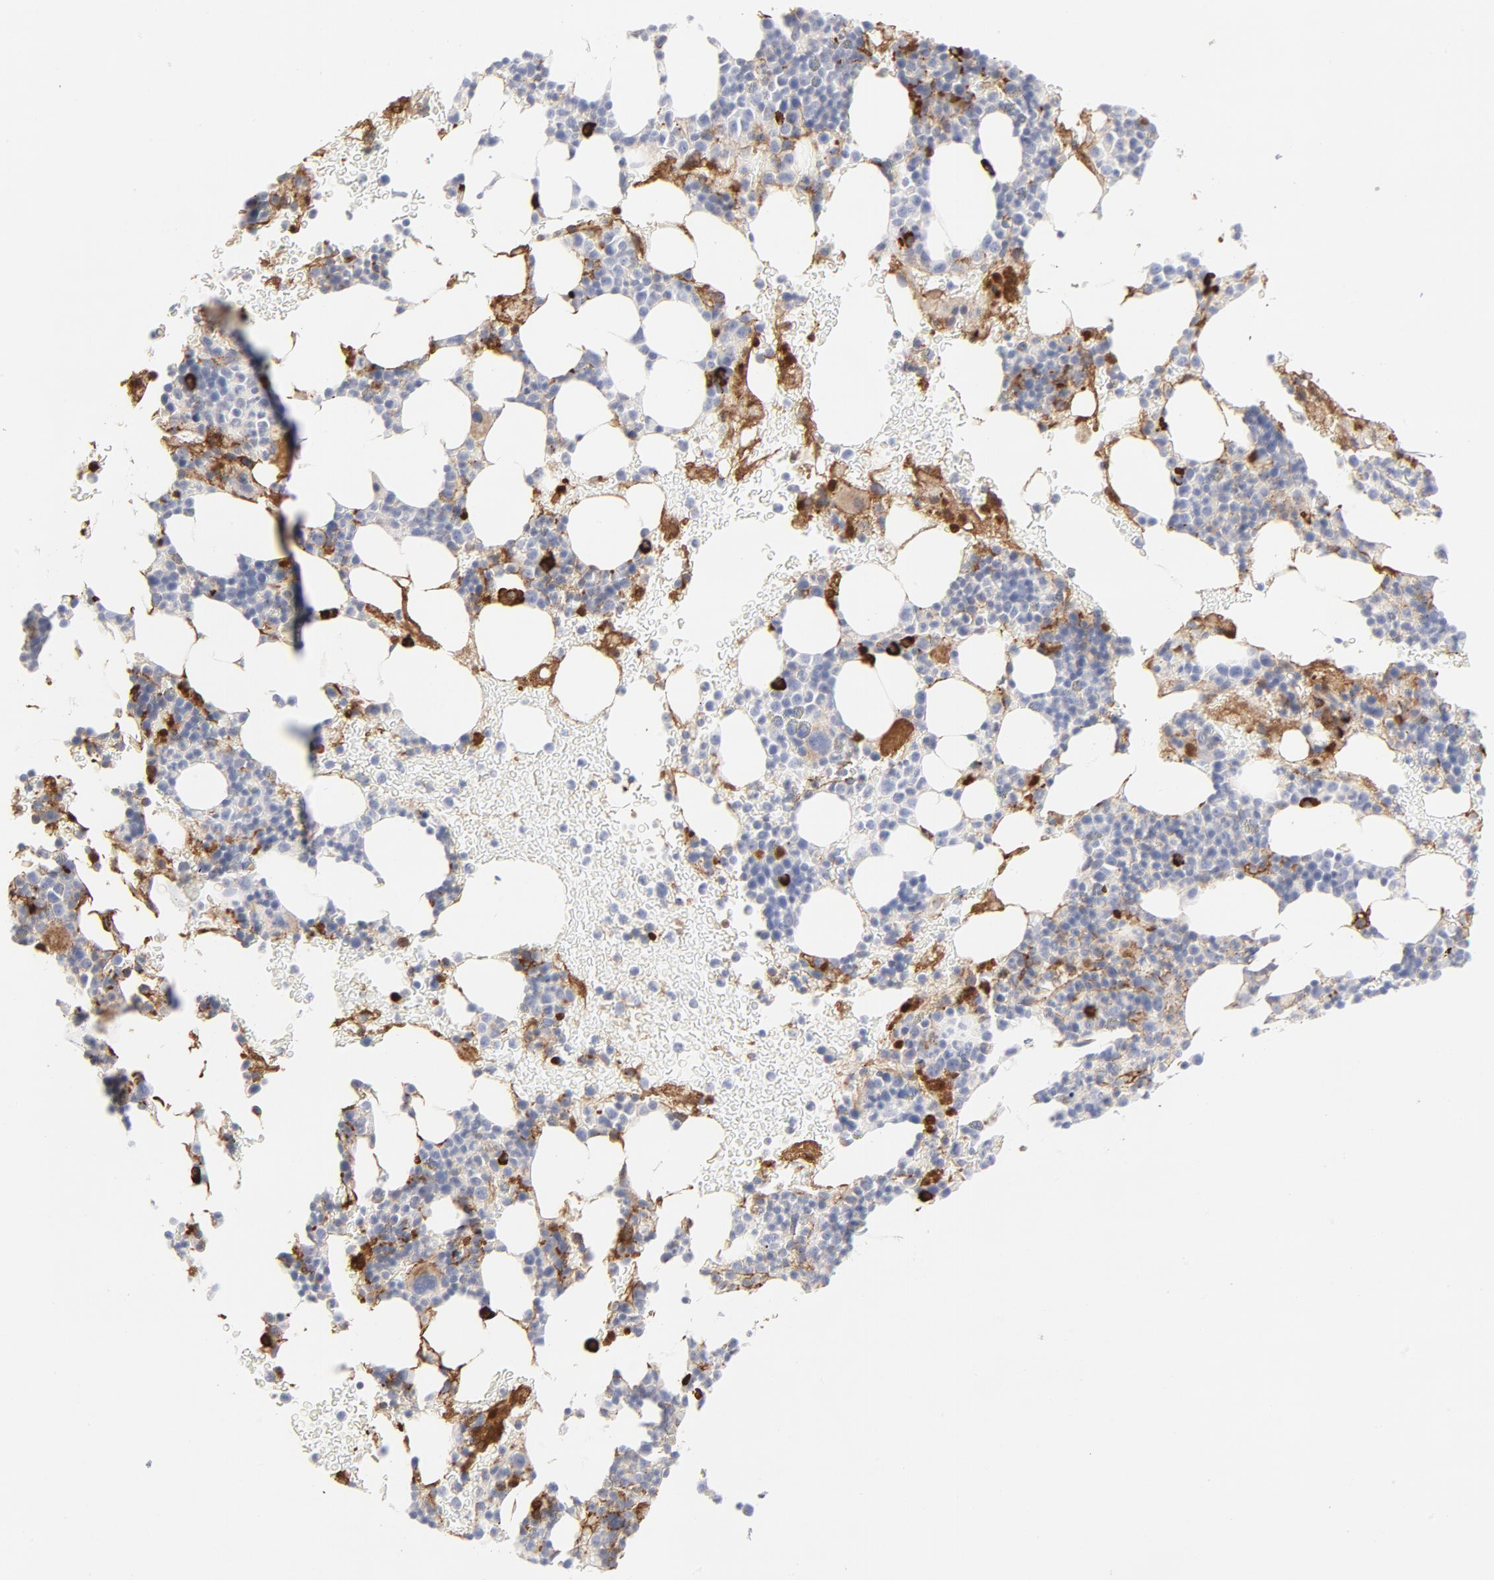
{"staining": {"intensity": "strong", "quantity": "<25%", "location": "cytoplasmic/membranous"}, "tissue": "bone marrow", "cell_type": "Hematopoietic cells", "image_type": "normal", "snomed": [{"axis": "morphology", "description": "Normal tissue, NOS"}, {"axis": "topography", "description": "Bone marrow"}], "caption": "Immunohistochemistry (IHC) histopathology image of normal human bone marrow stained for a protein (brown), which reveals medium levels of strong cytoplasmic/membranous expression in approximately <25% of hematopoietic cells.", "gene": "PLAT", "patient": {"sex": "male", "age": 17}}